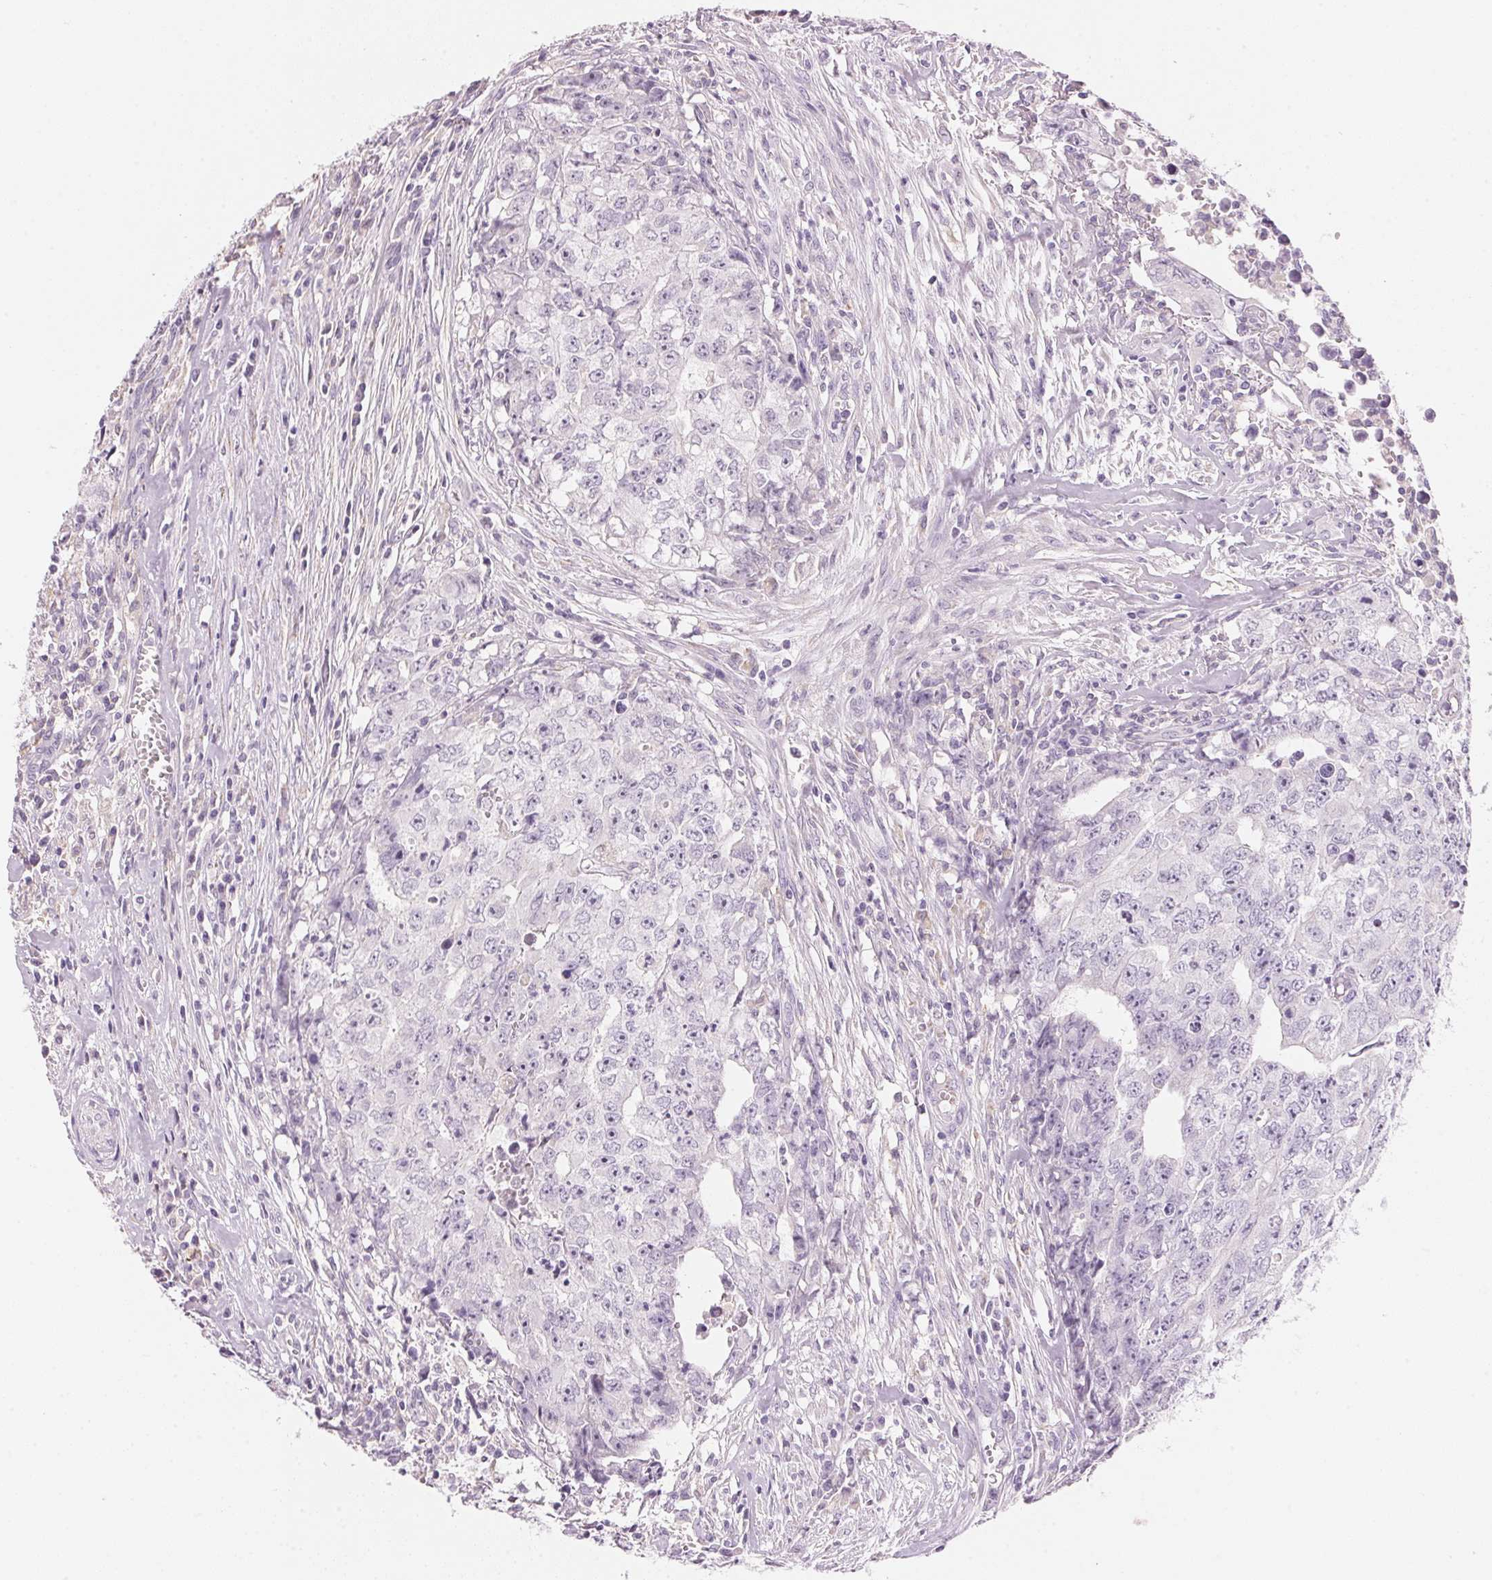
{"staining": {"intensity": "negative", "quantity": "none", "location": "none"}, "tissue": "testis cancer", "cell_type": "Tumor cells", "image_type": "cancer", "snomed": [{"axis": "morphology", "description": "Carcinoma, Embryonal, NOS"}, {"axis": "morphology", "description": "Teratoma, malignant, NOS"}, {"axis": "topography", "description": "Testis"}], "caption": "Immunohistochemistry histopathology image of neoplastic tissue: testis cancer stained with DAB reveals no significant protein positivity in tumor cells. (DAB (3,3'-diaminobenzidine) immunohistochemistry (IHC), high magnification).", "gene": "CYP11B1", "patient": {"sex": "male", "age": 24}}